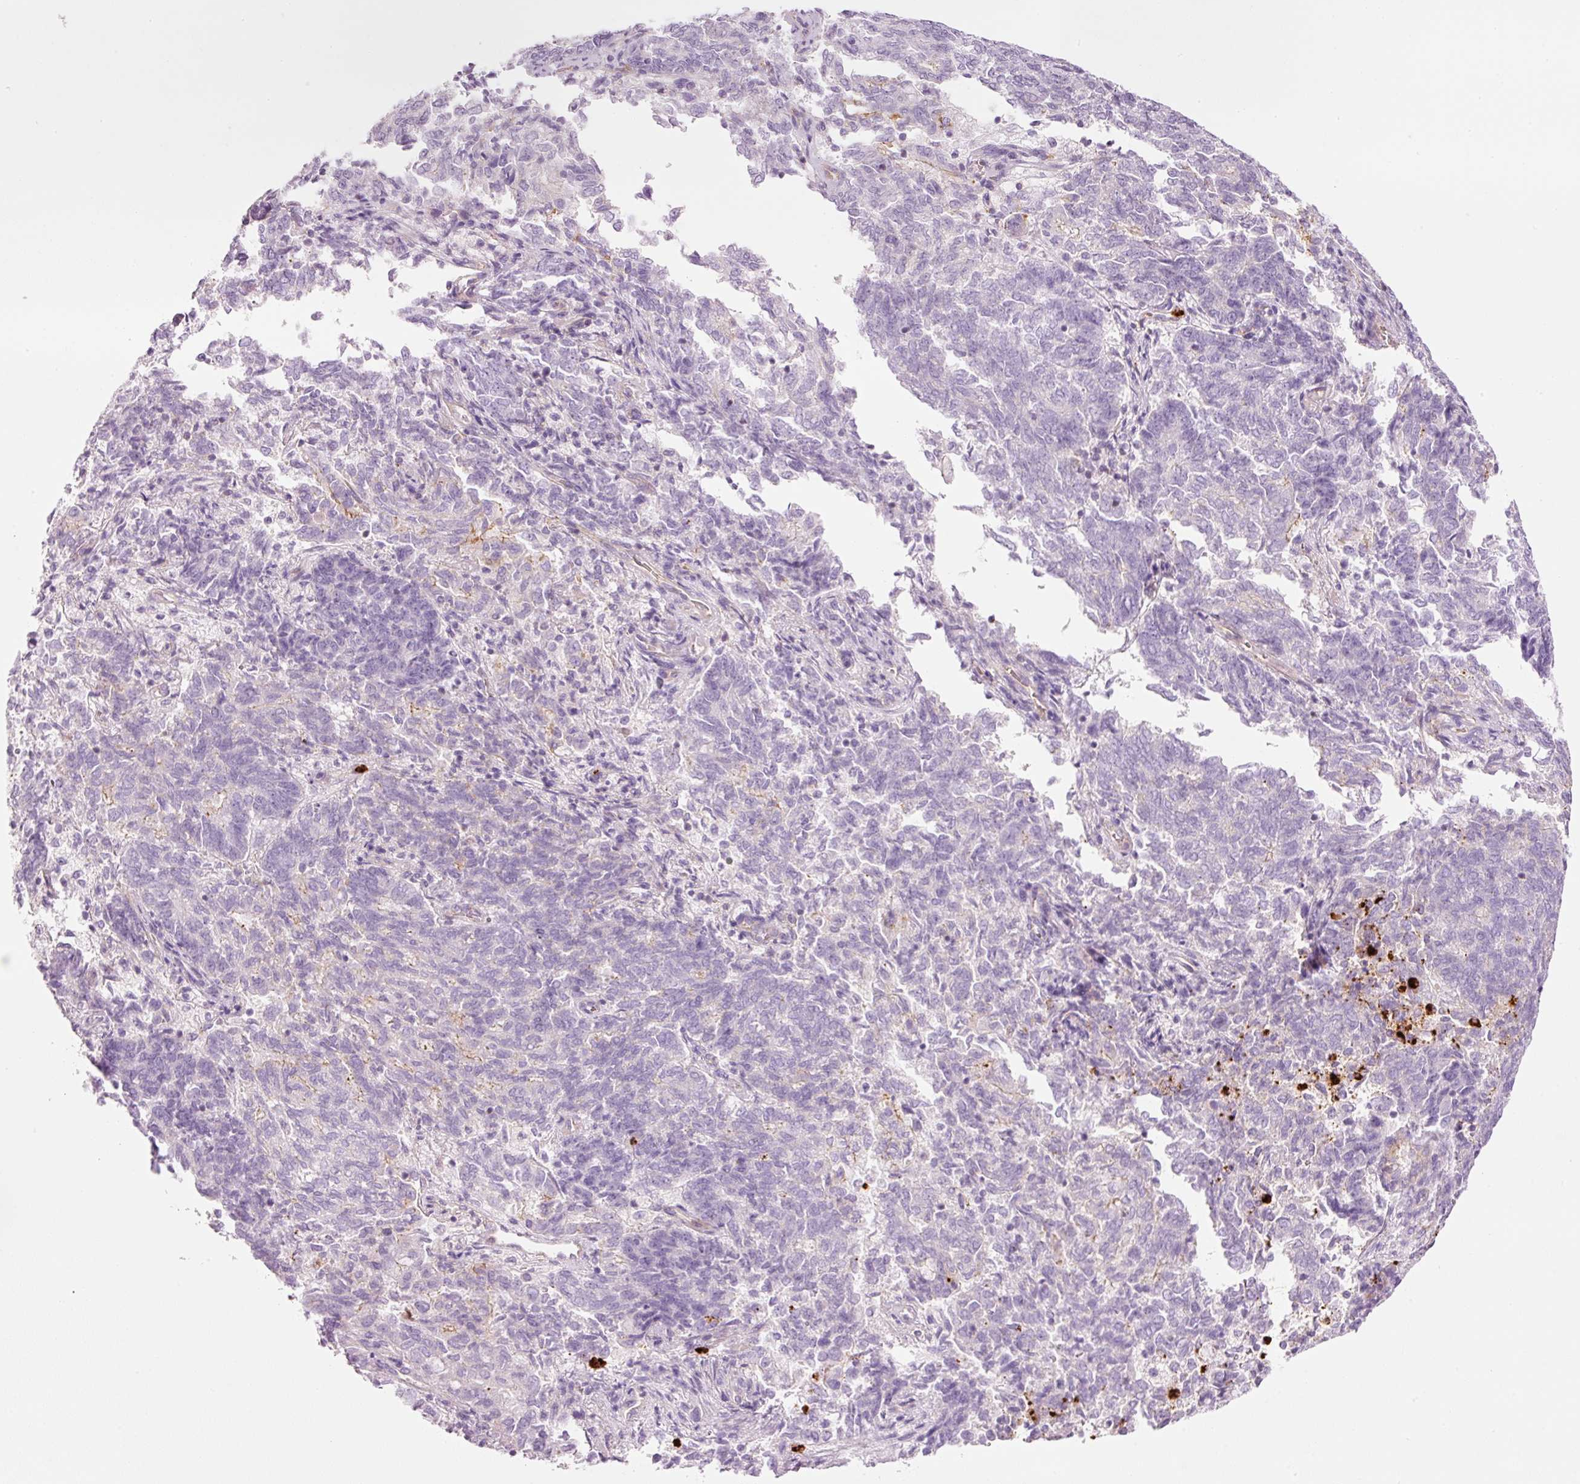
{"staining": {"intensity": "negative", "quantity": "none", "location": "none"}, "tissue": "endometrial cancer", "cell_type": "Tumor cells", "image_type": "cancer", "snomed": [{"axis": "morphology", "description": "Adenocarcinoma, NOS"}, {"axis": "topography", "description": "Endometrium"}], "caption": "An IHC photomicrograph of adenocarcinoma (endometrial) is shown. There is no staining in tumor cells of adenocarcinoma (endometrial).", "gene": "MAP3K3", "patient": {"sex": "female", "age": 80}}